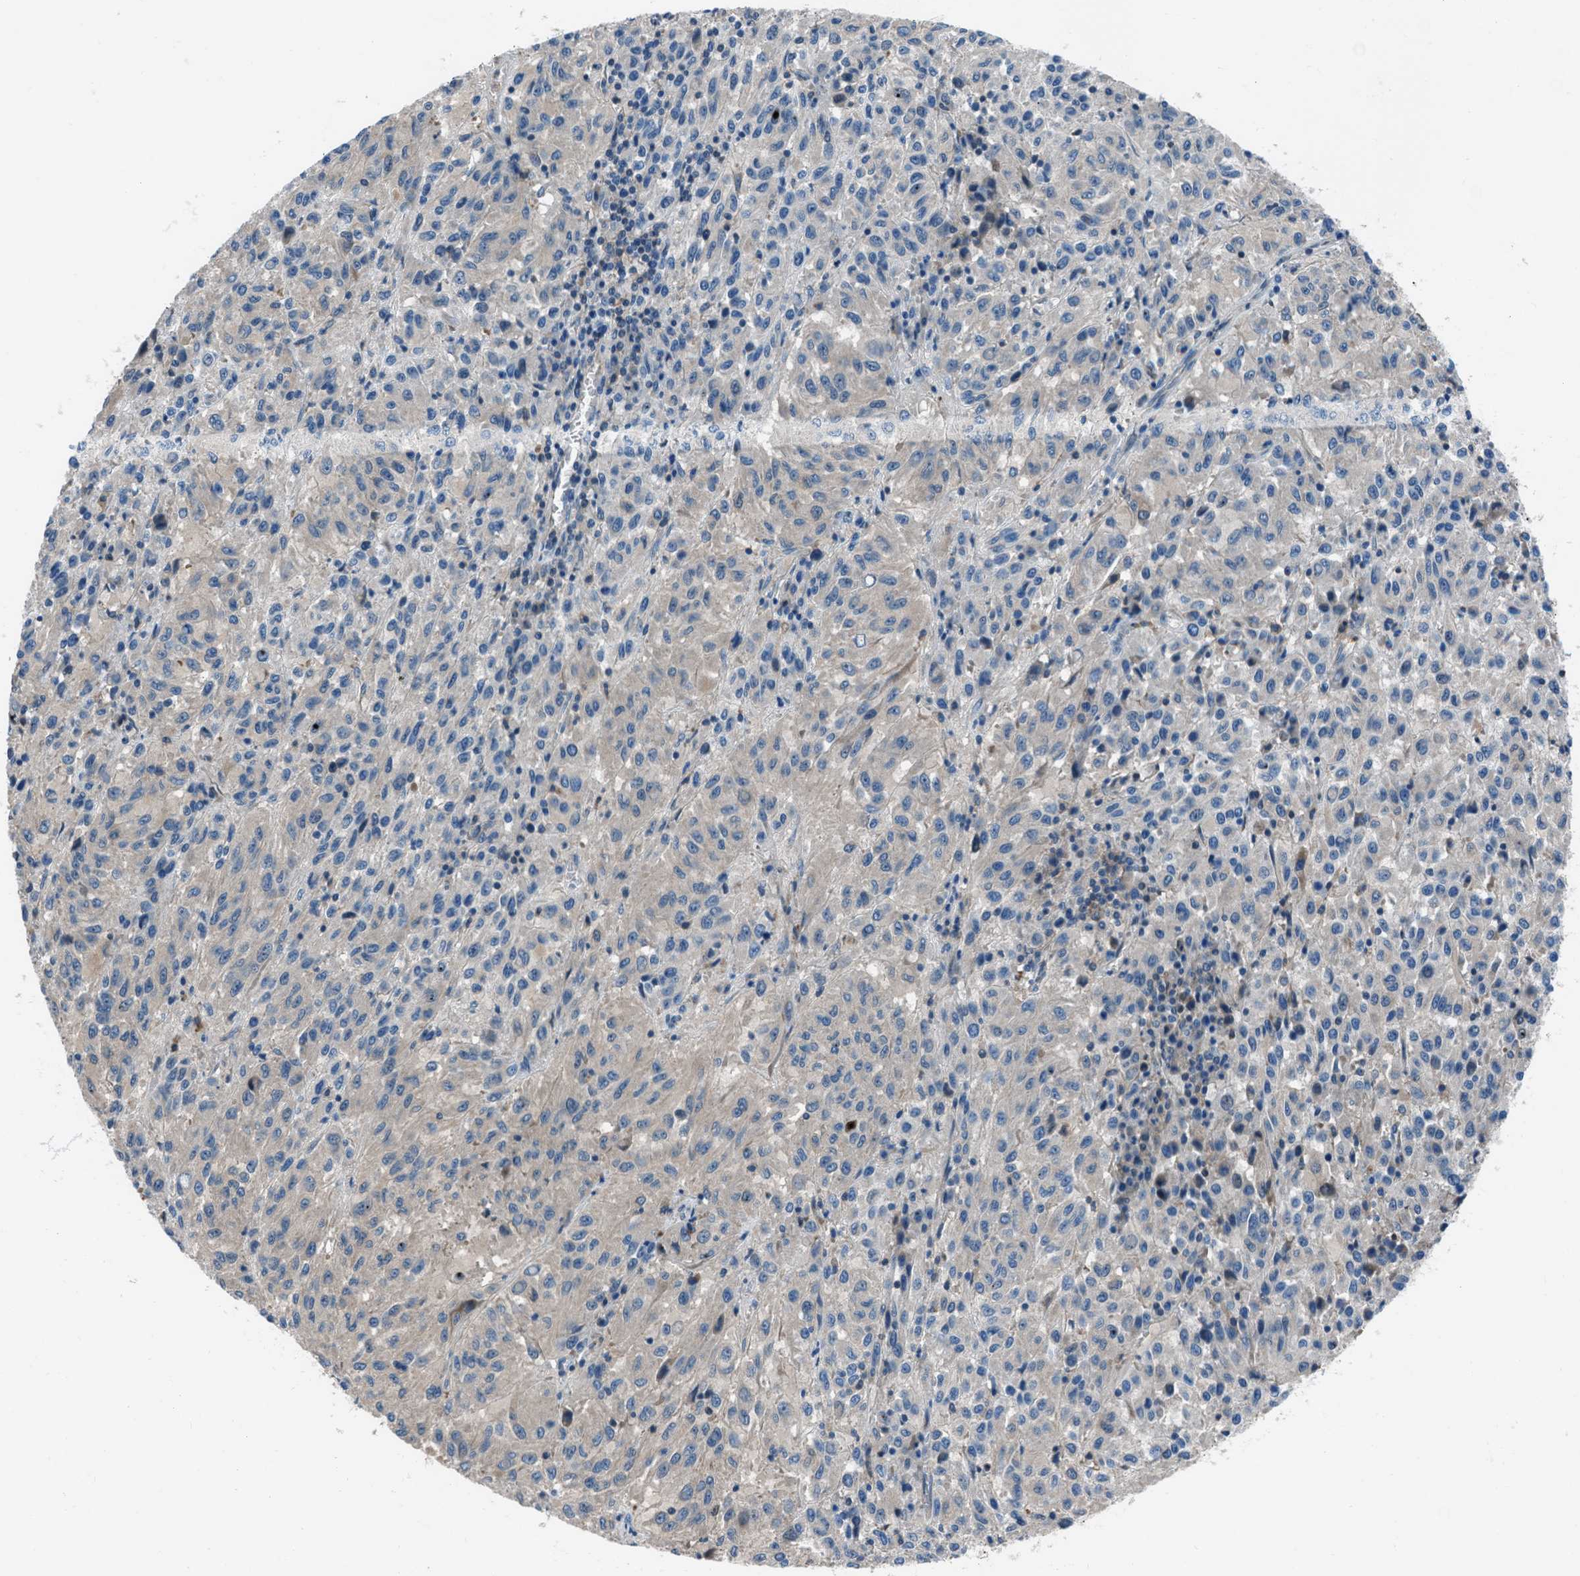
{"staining": {"intensity": "negative", "quantity": "none", "location": "none"}, "tissue": "melanoma", "cell_type": "Tumor cells", "image_type": "cancer", "snomed": [{"axis": "morphology", "description": "Malignant melanoma, Metastatic site"}, {"axis": "topography", "description": "Lung"}], "caption": "The image shows no staining of tumor cells in malignant melanoma (metastatic site).", "gene": "SLC38A6", "patient": {"sex": "male", "age": 64}}